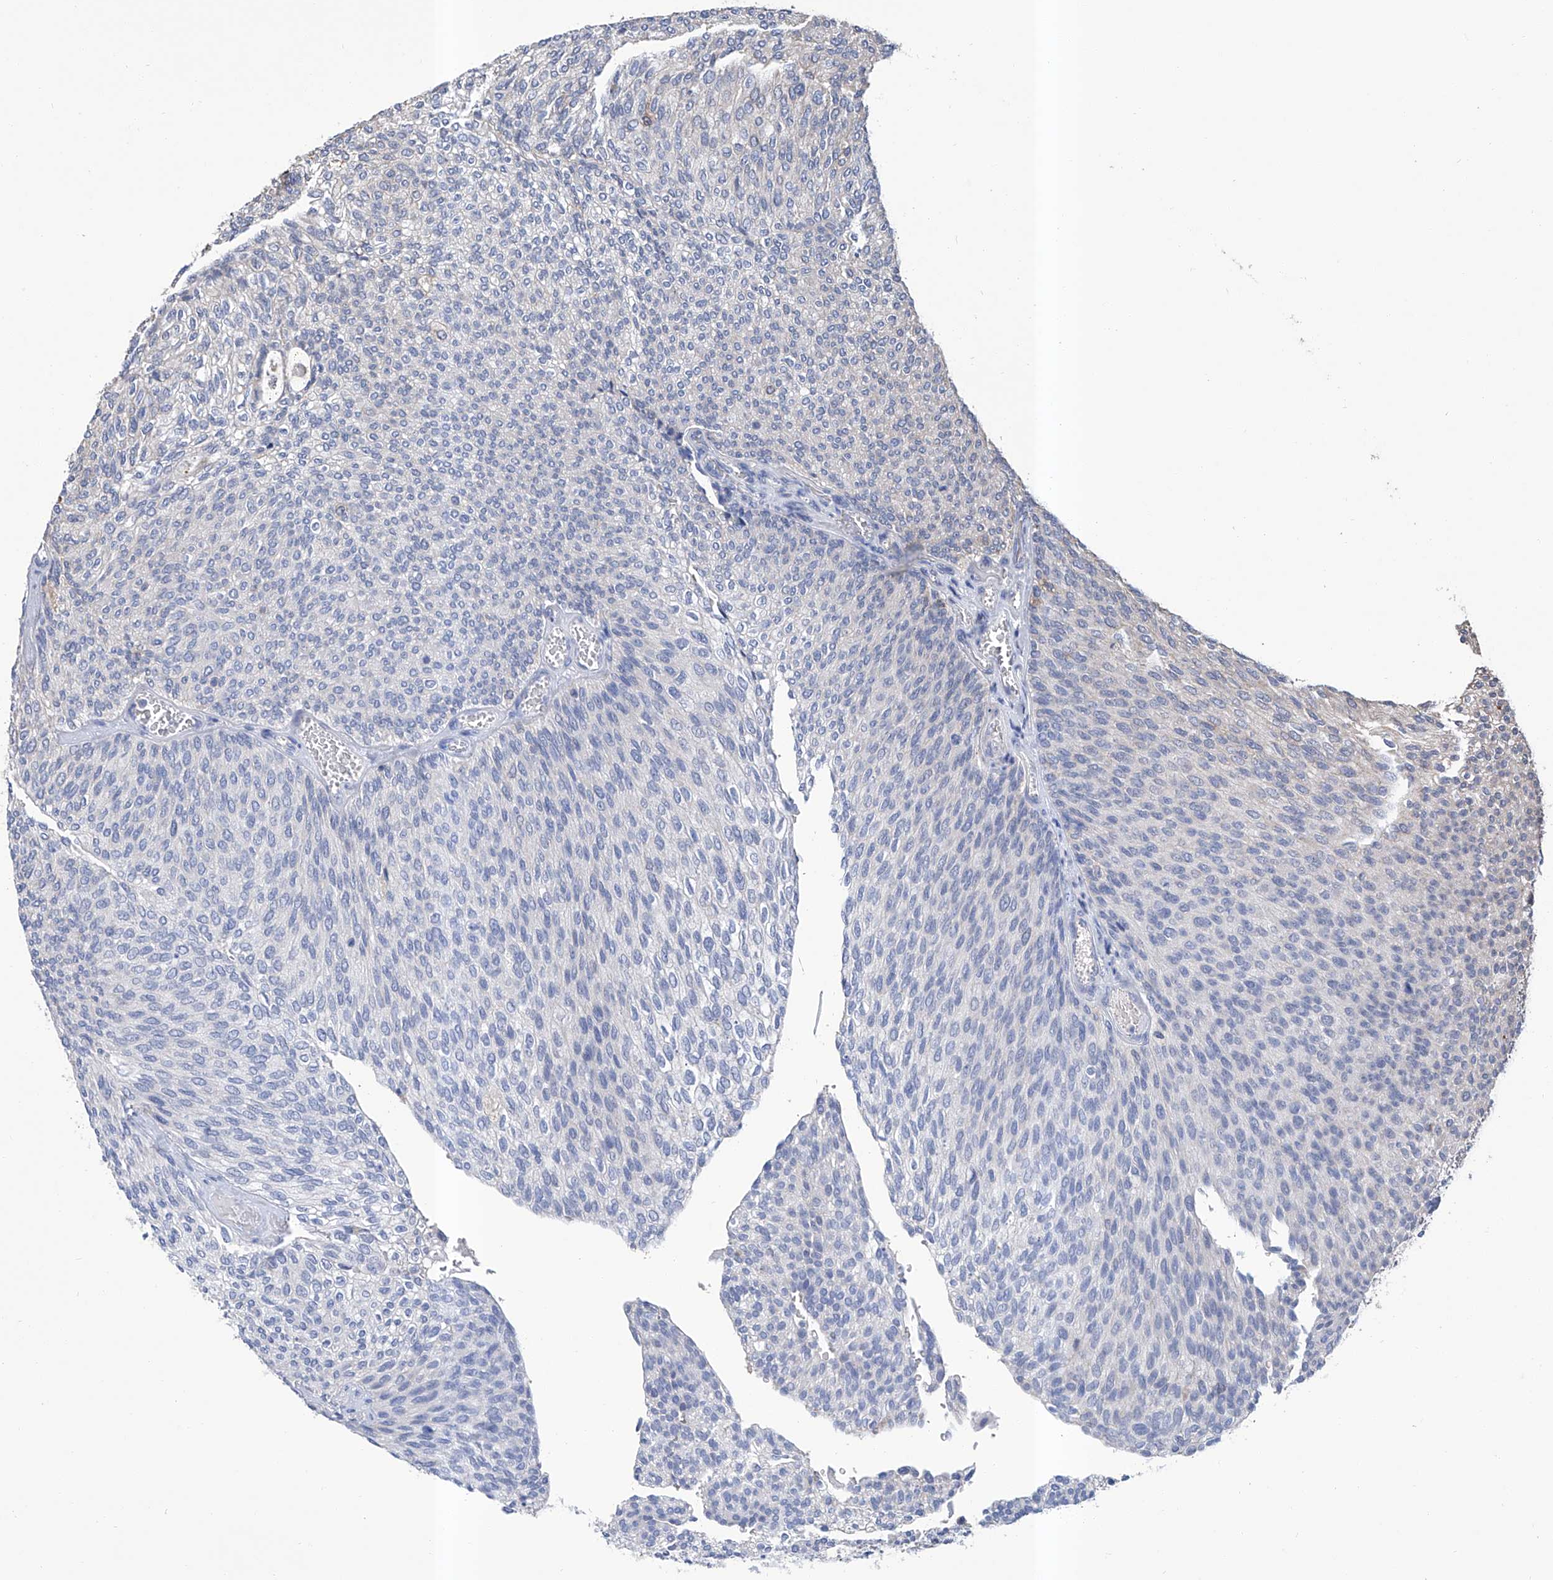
{"staining": {"intensity": "negative", "quantity": "none", "location": "none"}, "tissue": "urothelial cancer", "cell_type": "Tumor cells", "image_type": "cancer", "snomed": [{"axis": "morphology", "description": "Urothelial carcinoma, Low grade"}, {"axis": "topography", "description": "Urinary bladder"}], "caption": "High power microscopy photomicrograph of an immunohistochemistry (IHC) photomicrograph of low-grade urothelial carcinoma, revealing no significant positivity in tumor cells.", "gene": "GPT", "patient": {"sex": "female", "age": 79}}